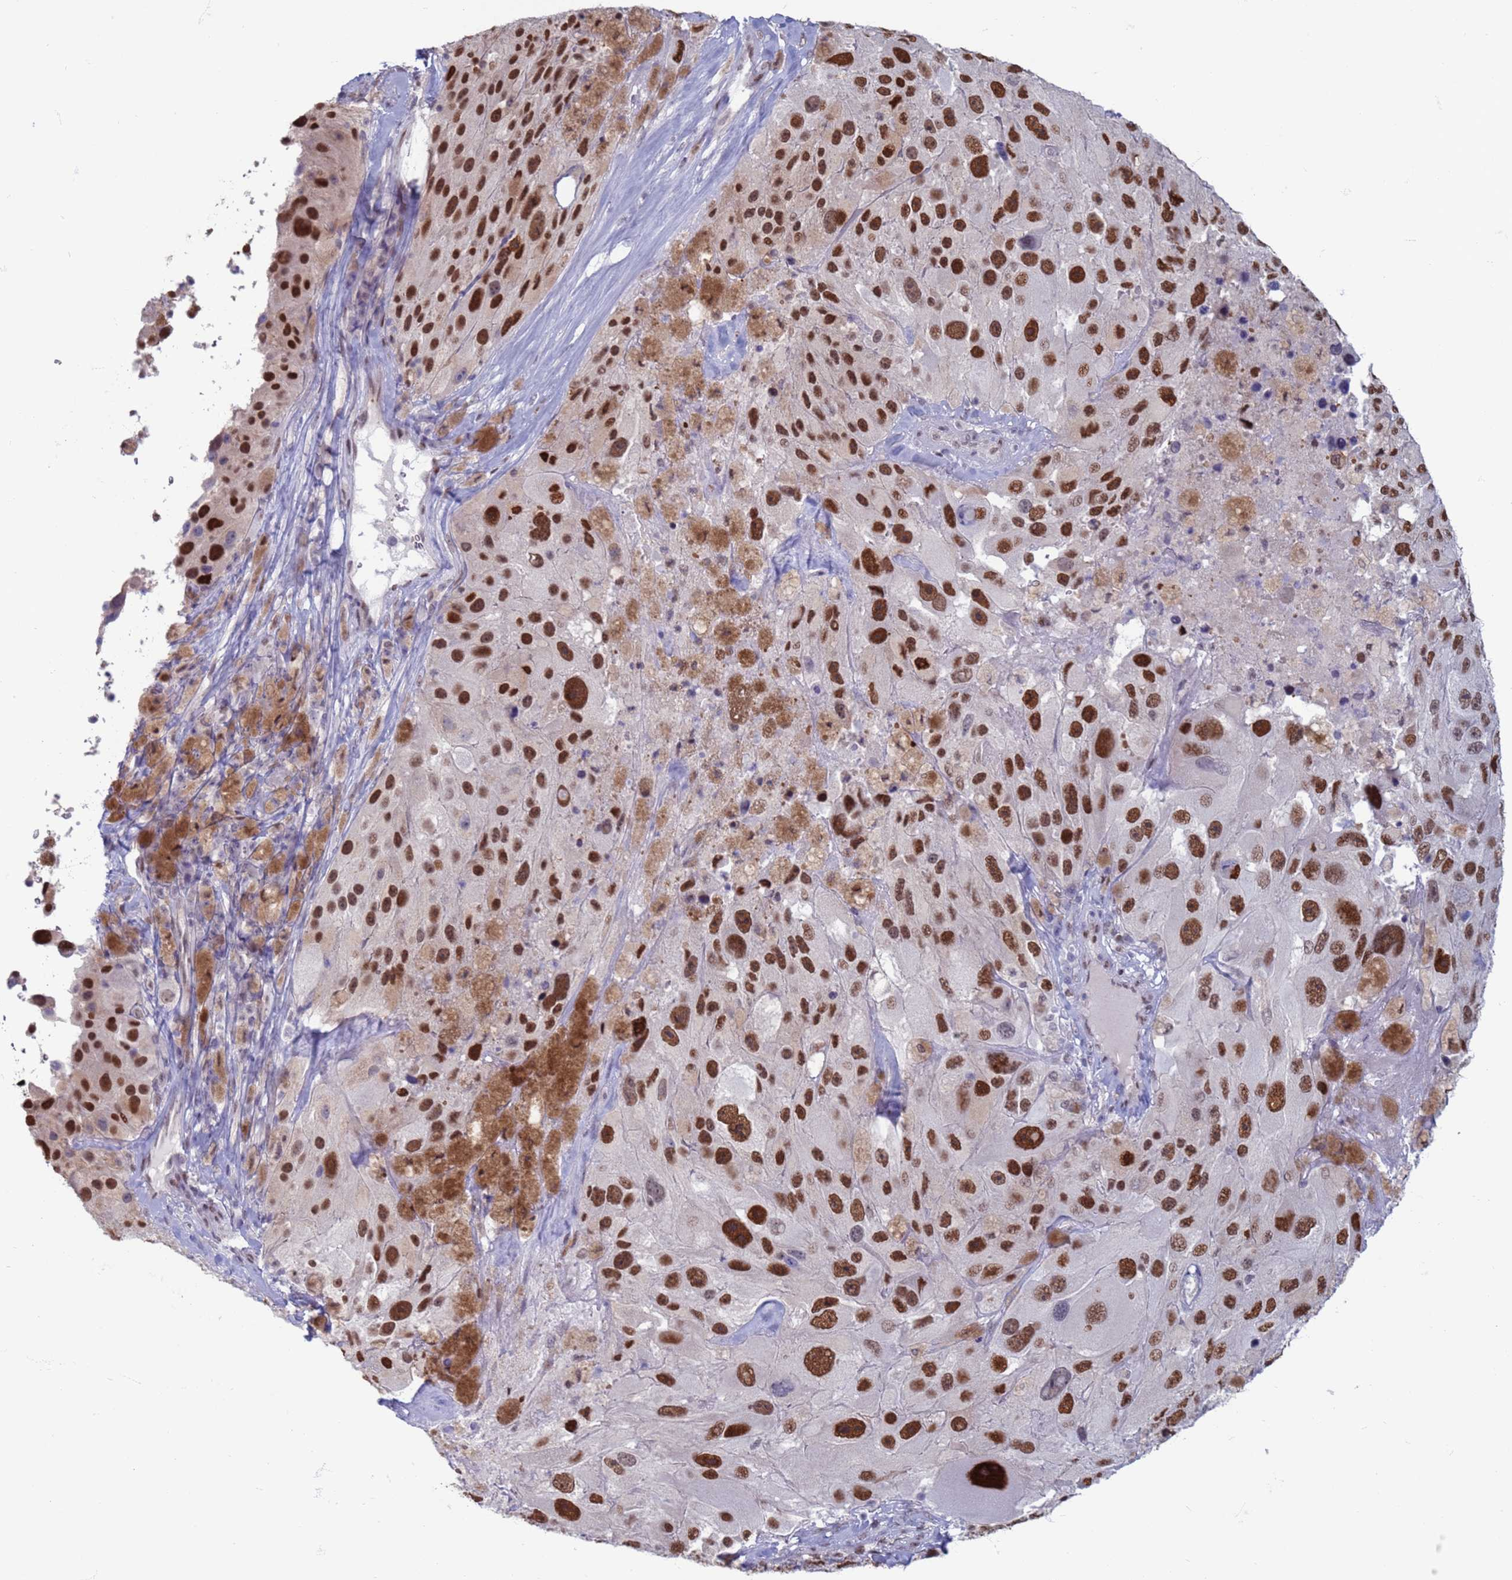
{"staining": {"intensity": "strong", "quantity": ">75%", "location": "nuclear"}, "tissue": "melanoma", "cell_type": "Tumor cells", "image_type": "cancer", "snomed": [{"axis": "morphology", "description": "Malignant melanoma, Metastatic site"}, {"axis": "topography", "description": "Lymph node"}], "caption": "A high amount of strong nuclear staining is present in approximately >75% of tumor cells in melanoma tissue.", "gene": "SAE1", "patient": {"sex": "male", "age": 62}}